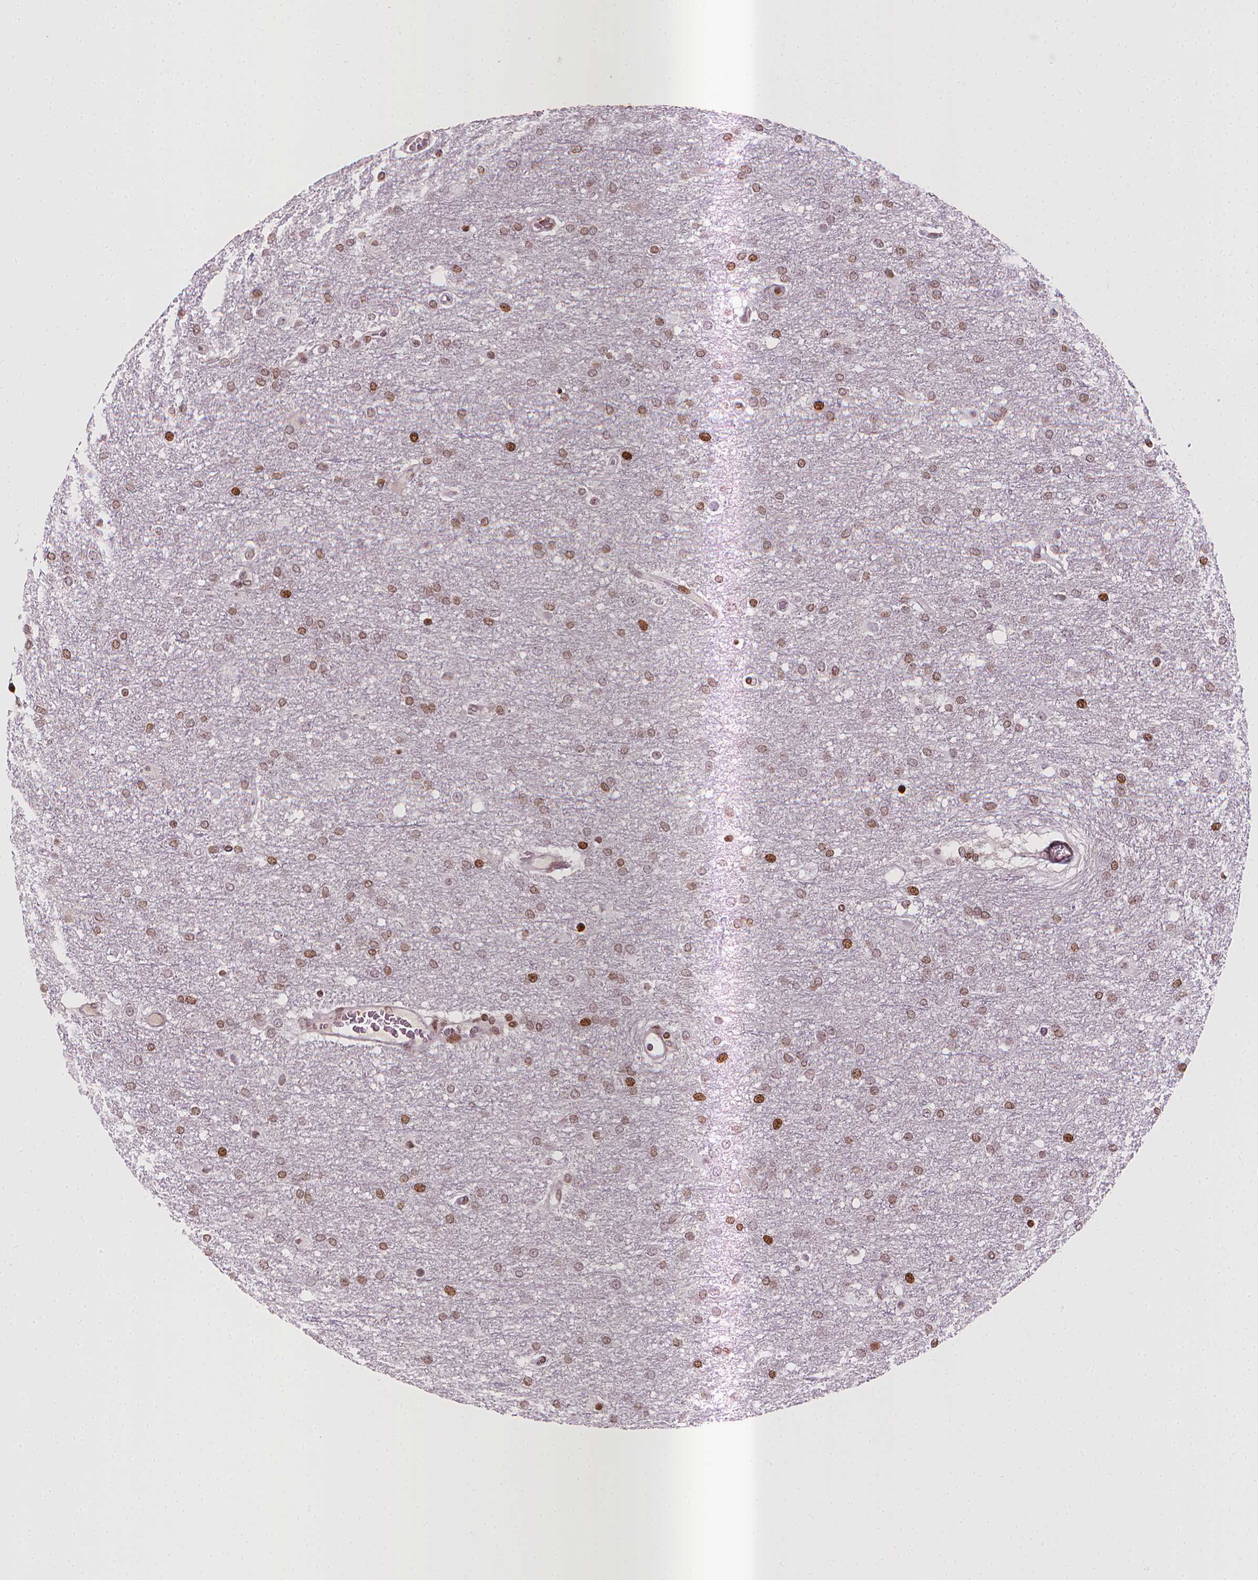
{"staining": {"intensity": "moderate", "quantity": "25%-75%", "location": "nuclear"}, "tissue": "glioma", "cell_type": "Tumor cells", "image_type": "cancer", "snomed": [{"axis": "morphology", "description": "Glioma, malignant, High grade"}, {"axis": "topography", "description": "Brain"}], "caption": "Malignant high-grade glioma stained for a protein exhibits moderate nuclear positivity in tumor cells. (DAB IHC, brown staining for protein, blue staining for nuclei).", "gene": "PIP4K2A", "patient": {"sex": "female", "age": 61}}